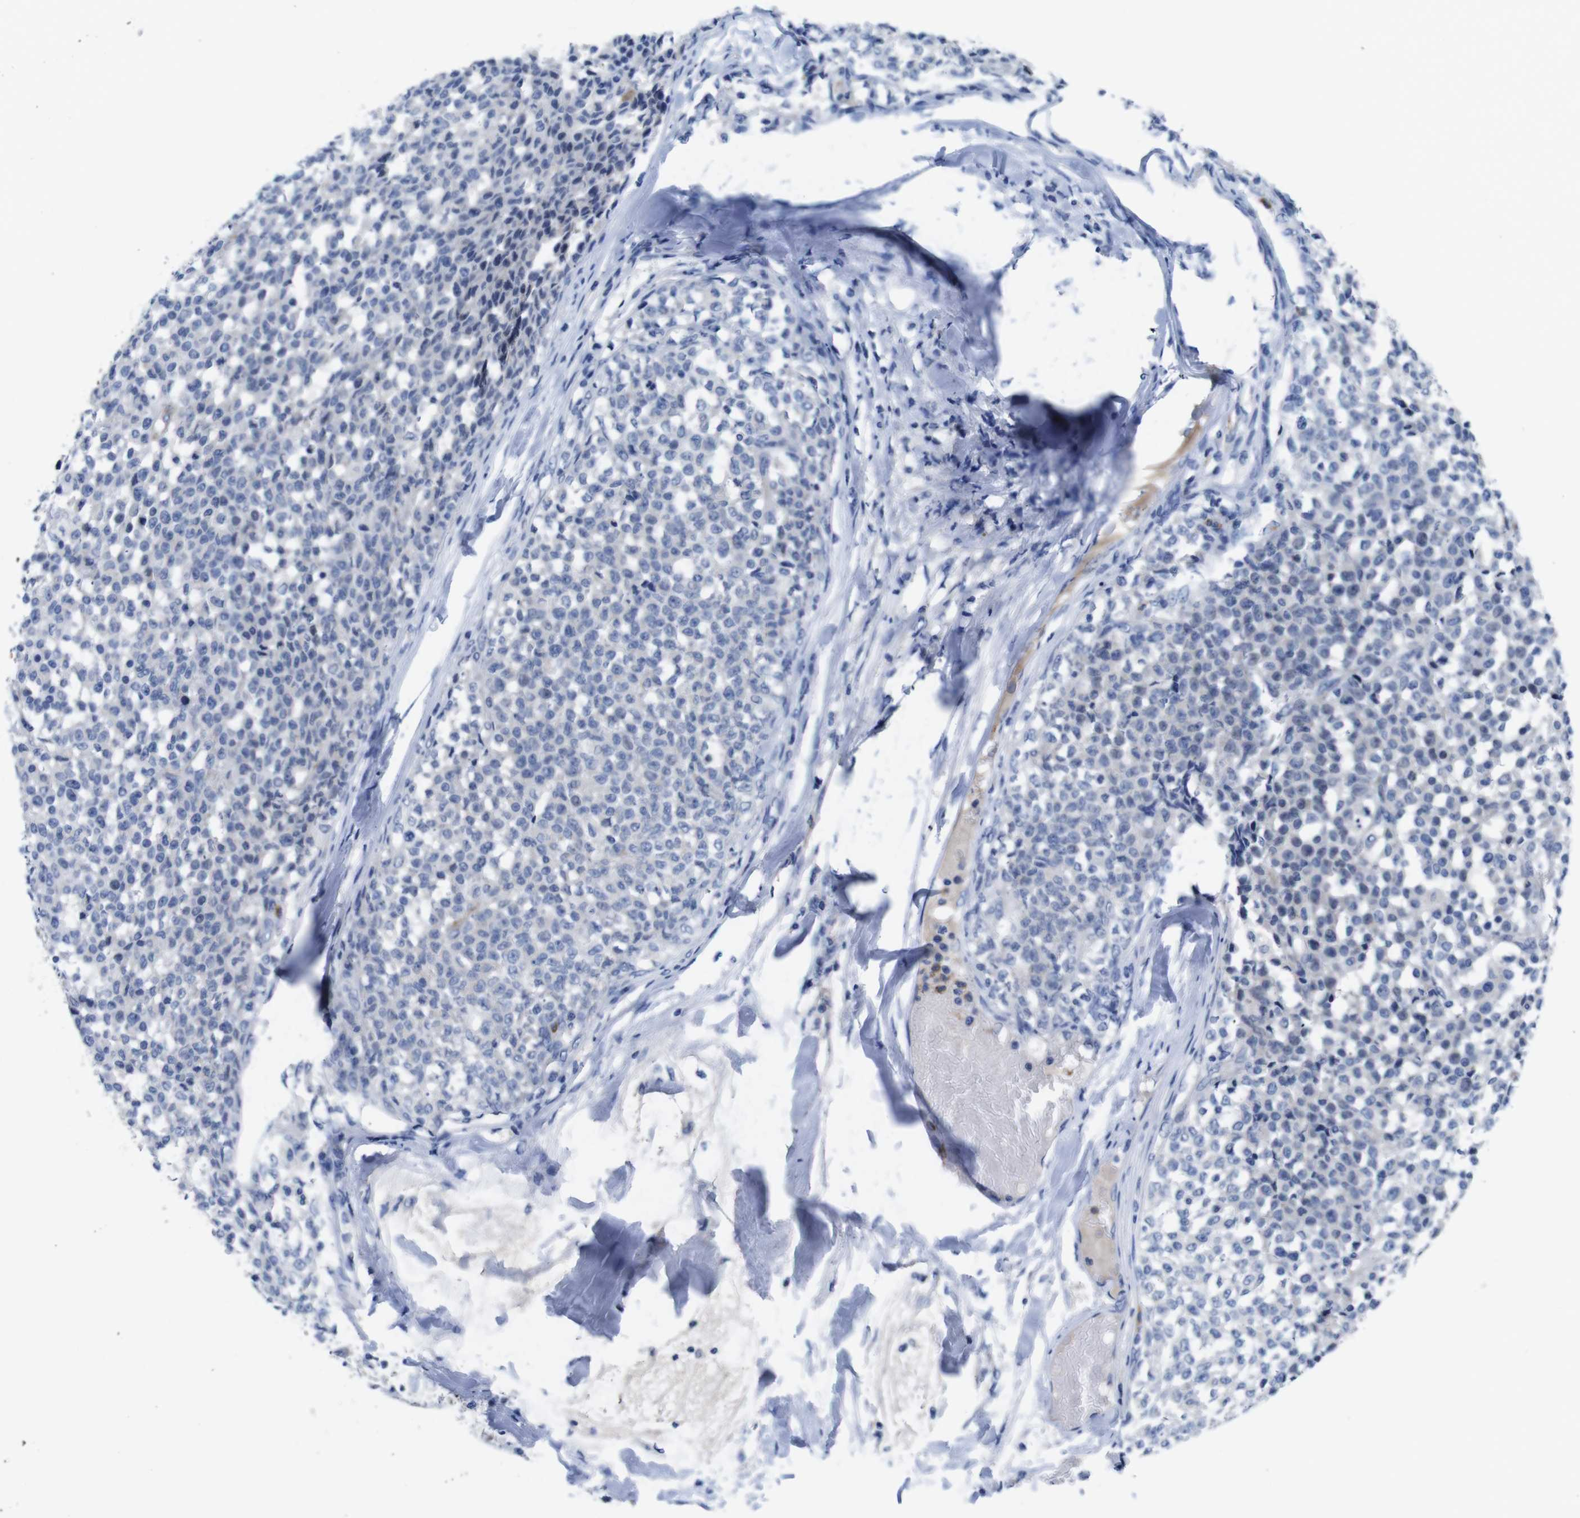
{"staining": {"intensity": "negative", "quantity": "none", "location": "none"}, "tissue": "testis cancer", "cell_type": "Tumor cells", "image_type": "cancer", "snomed": [{"axis": "morphology", "description": "Seminoma, NOS"}, {"axis": "topography", "description": "Testis"}], "caption": "DAB immunohistochemical staining of testis cancer reveals no significant staining in tumor cells.", "gene": "C1RL", "patient": {"sex": "male", "age": 59}}